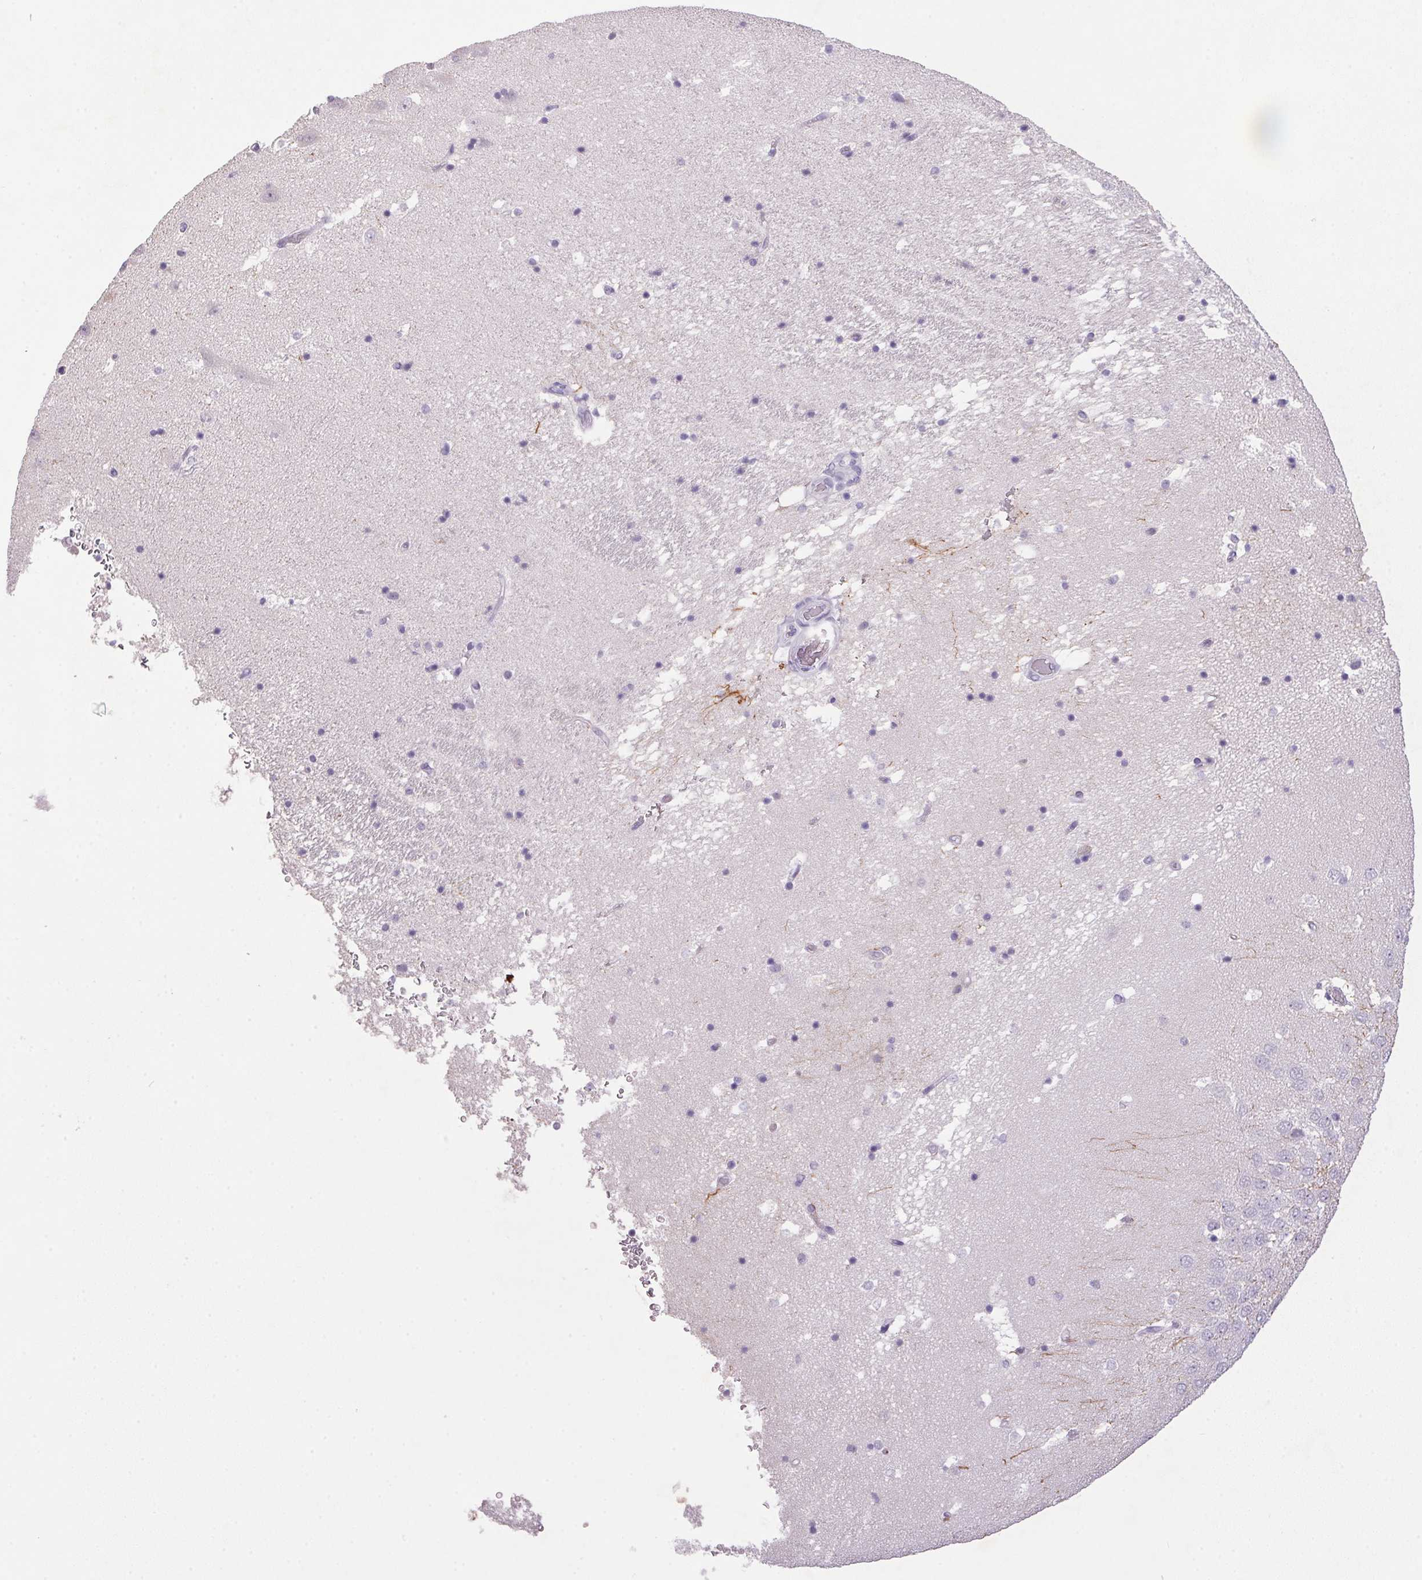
{"staining": {"intensity": "negative", "quantity": "none", "location": "none"}, "tissue": "hippocampus", "cell_type": "Glial cells", "image_type": "normal", "snomed": [{"axis": "morphology", "description": "Normal tissue, NOS"}, {"axis": "topography", "description": "Hippocampus"}], "caption": "High power microscopy histopathology image of an IHC photomicrograph of normal hippocampus, revealing no significant expression in glial cells.", "gene": "TRDN", "patient": {"sex": "male", "age": 58}}